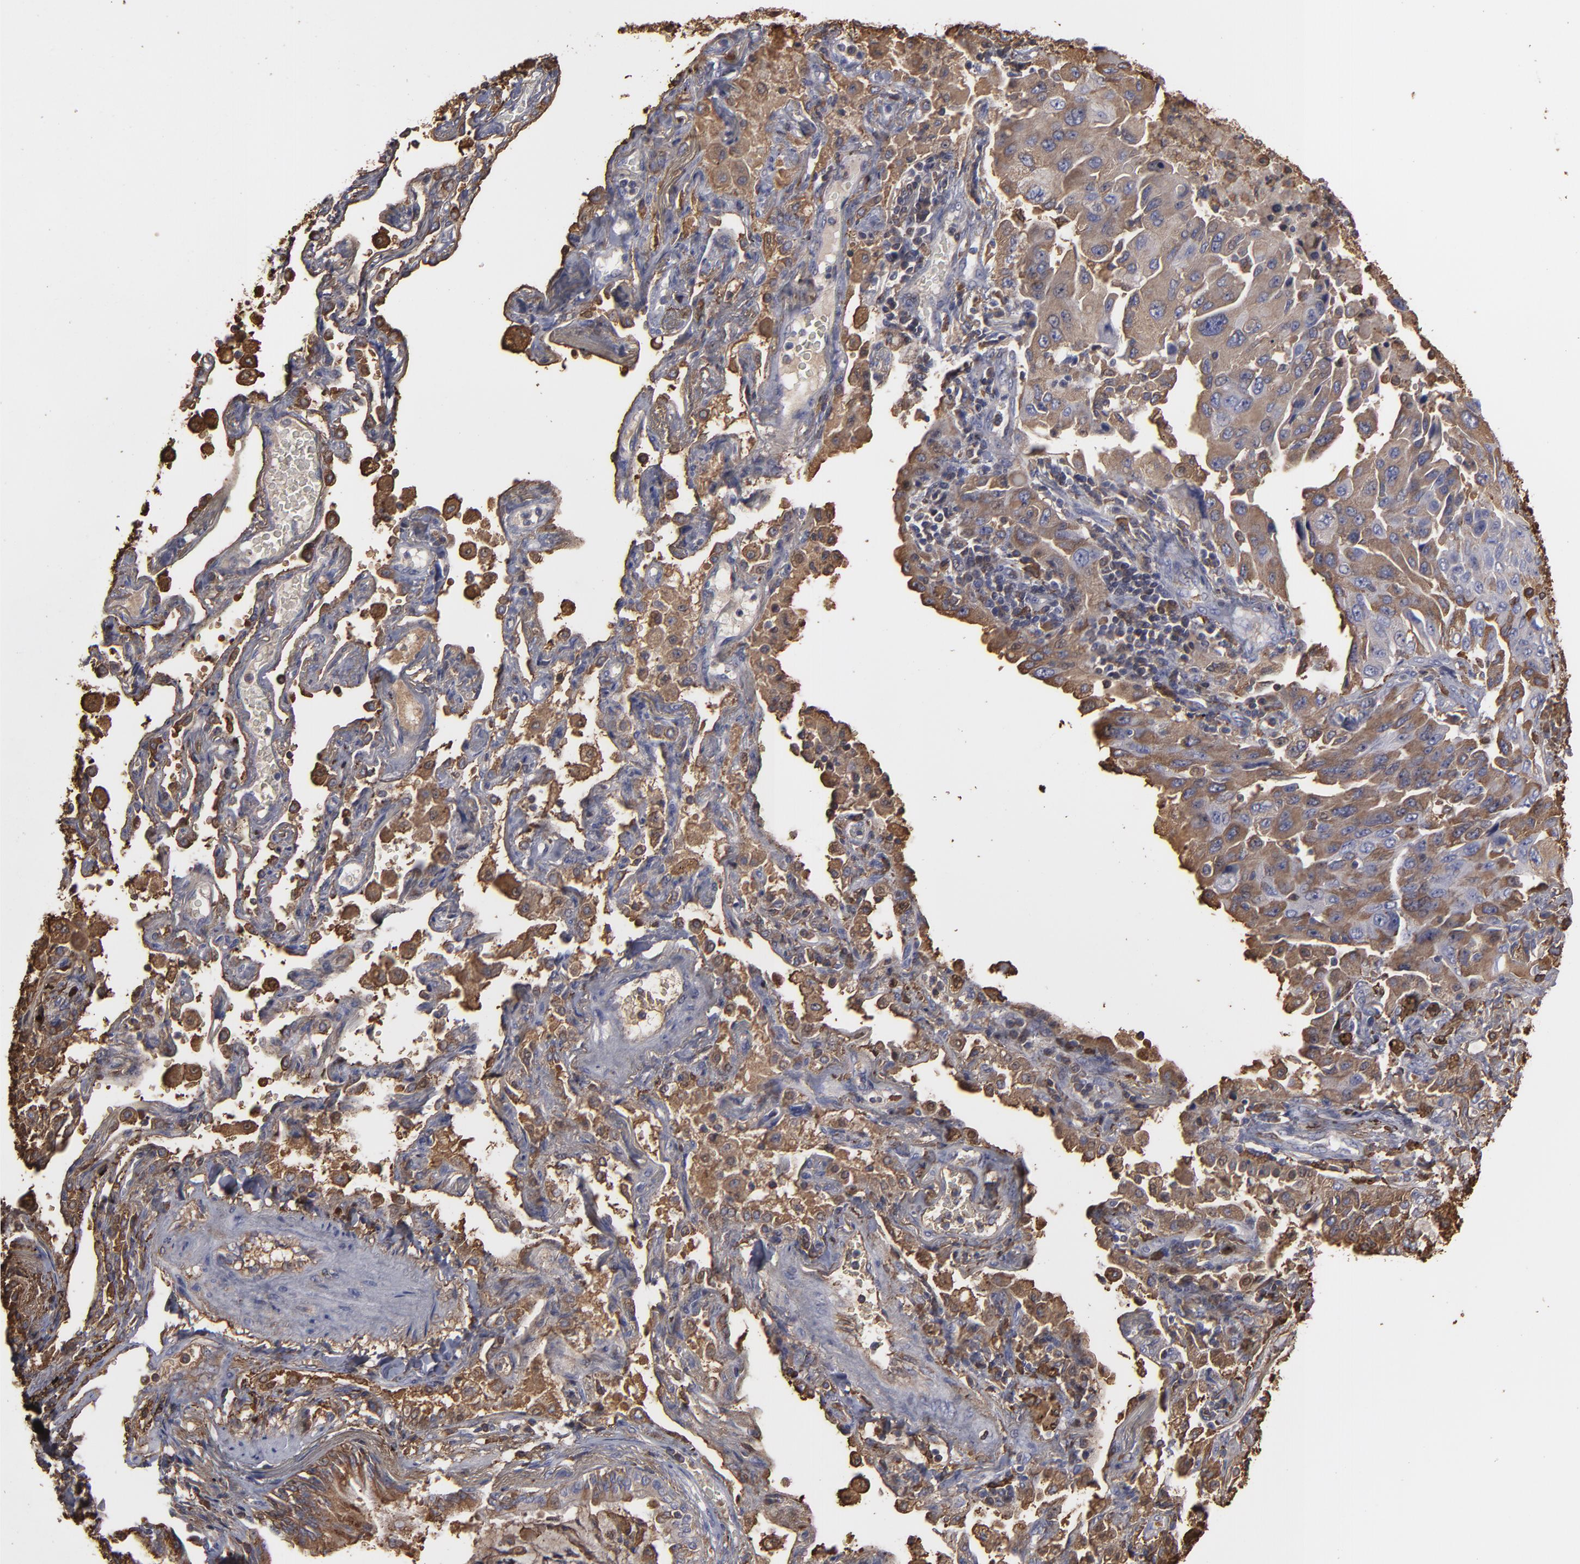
{"staining": {"intensity": "moderate", "quantity": ">75%", "location": "cytoplasmic/membranous"}, "tissue": "lung cancer", "cell_type": "Tumor cells", "image_type": "cancer", "snomed": [{"axis": "morphology", "description": "Adenocarcinoma, NOS"}, {"axis": "topography", "description": "Lung"}], "caption": "Moderate cytoplasmic/membranous expression for a protein is present in approximately >75% of tumor cells of lung cancer using immunohistochemistry.", "gene": "ODC1", "patient": {"sex": "female", "age": 65}}